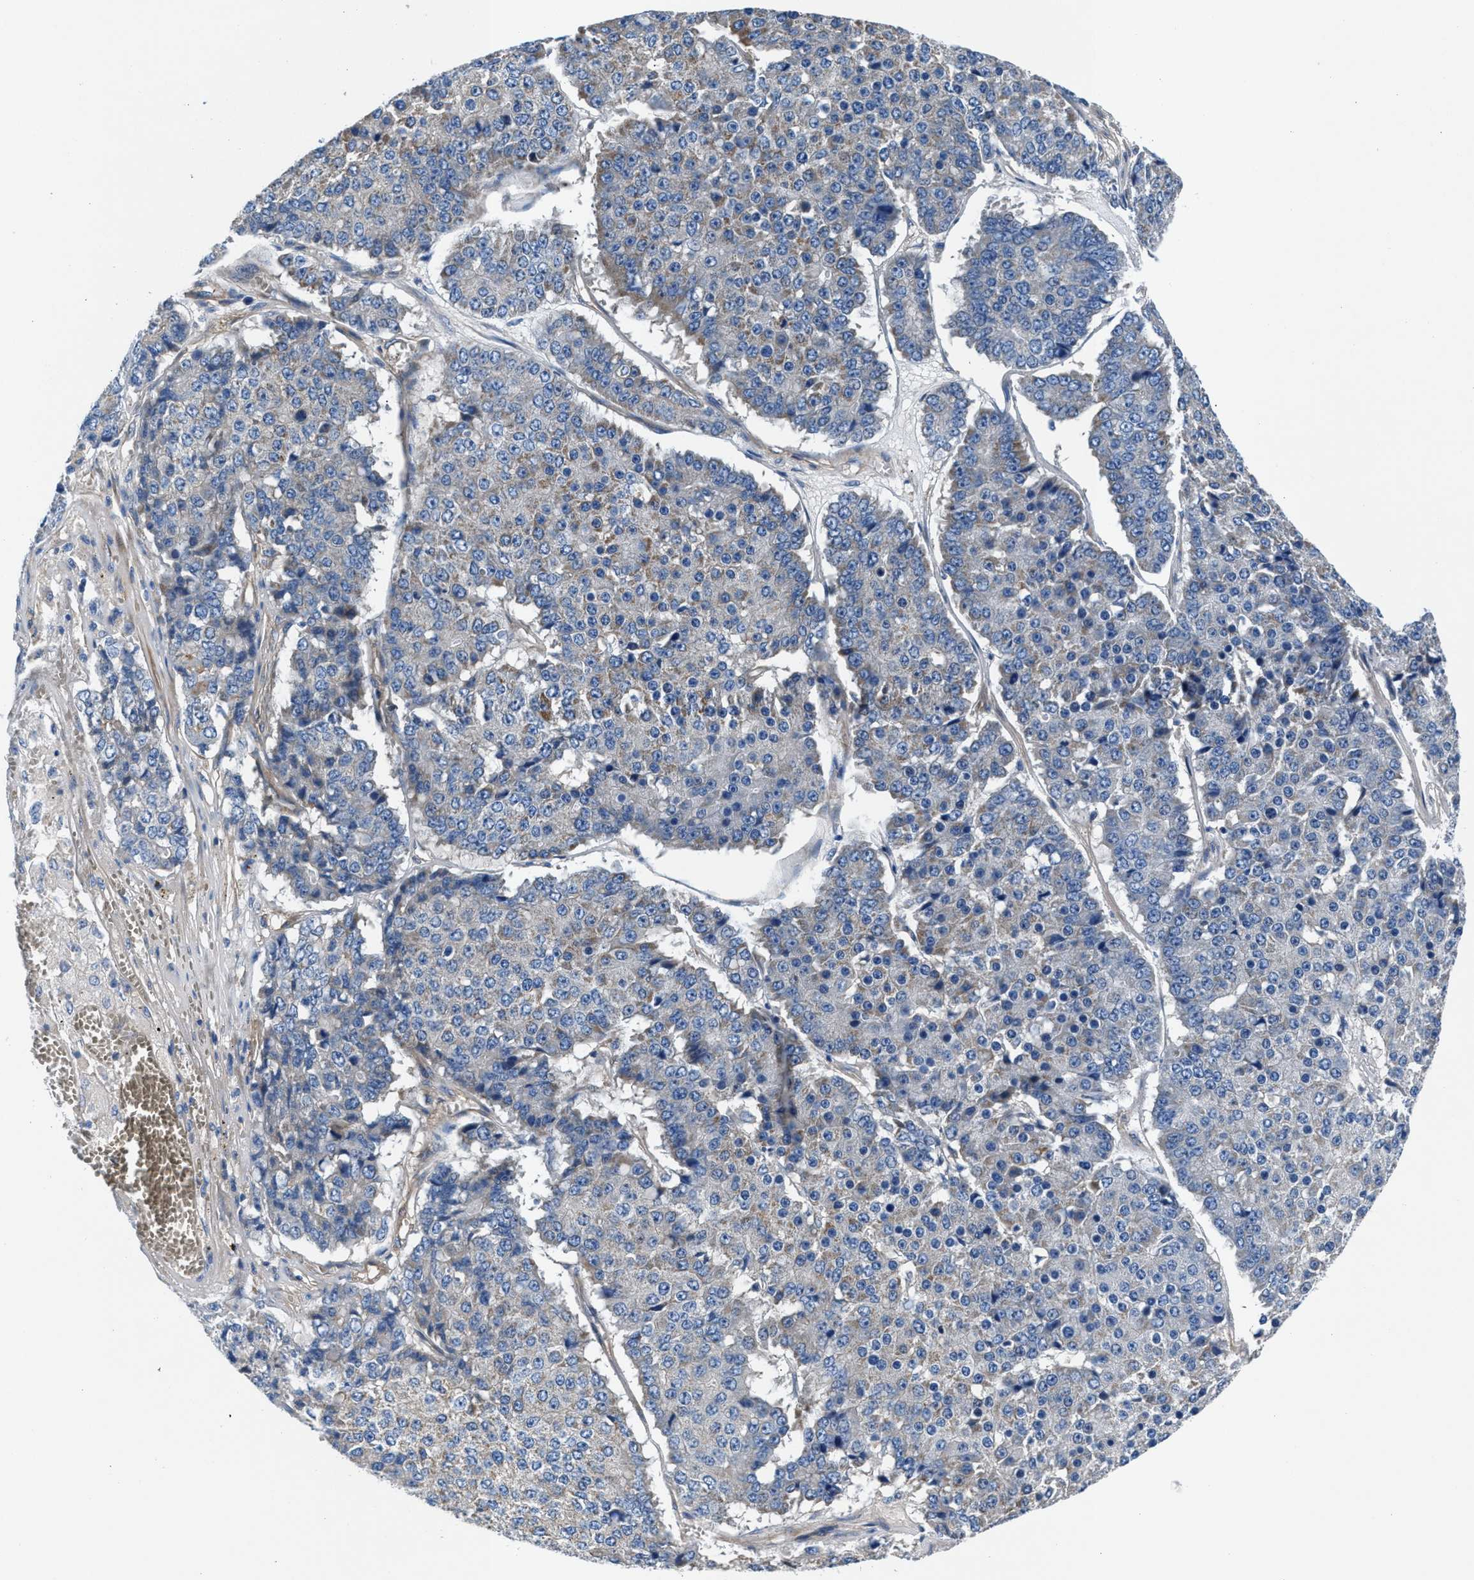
{"staining": {"intensity": "weak", "quantity": "25%-75%", "location": "cytoplasmic/membranous"}, "tissue": "pancreatic cancer", "cell_type": "Tumor cells", "image_type": "cancer", "snomed": [{"axis": "morphology", "description": "Adenocarcinoma, NOS"}, {"axis": "topography", "description": "Pancreas"}], "caption": "Immunohistochemical staining of human adenocarcinoma (pancreatic) demonstrates low levels of weak cytoplasmic/membranous protein staining in about 25%-75% of tumor cells.", "gene": "CDRT4", "patient": {"sex": "male", "age": 50}}